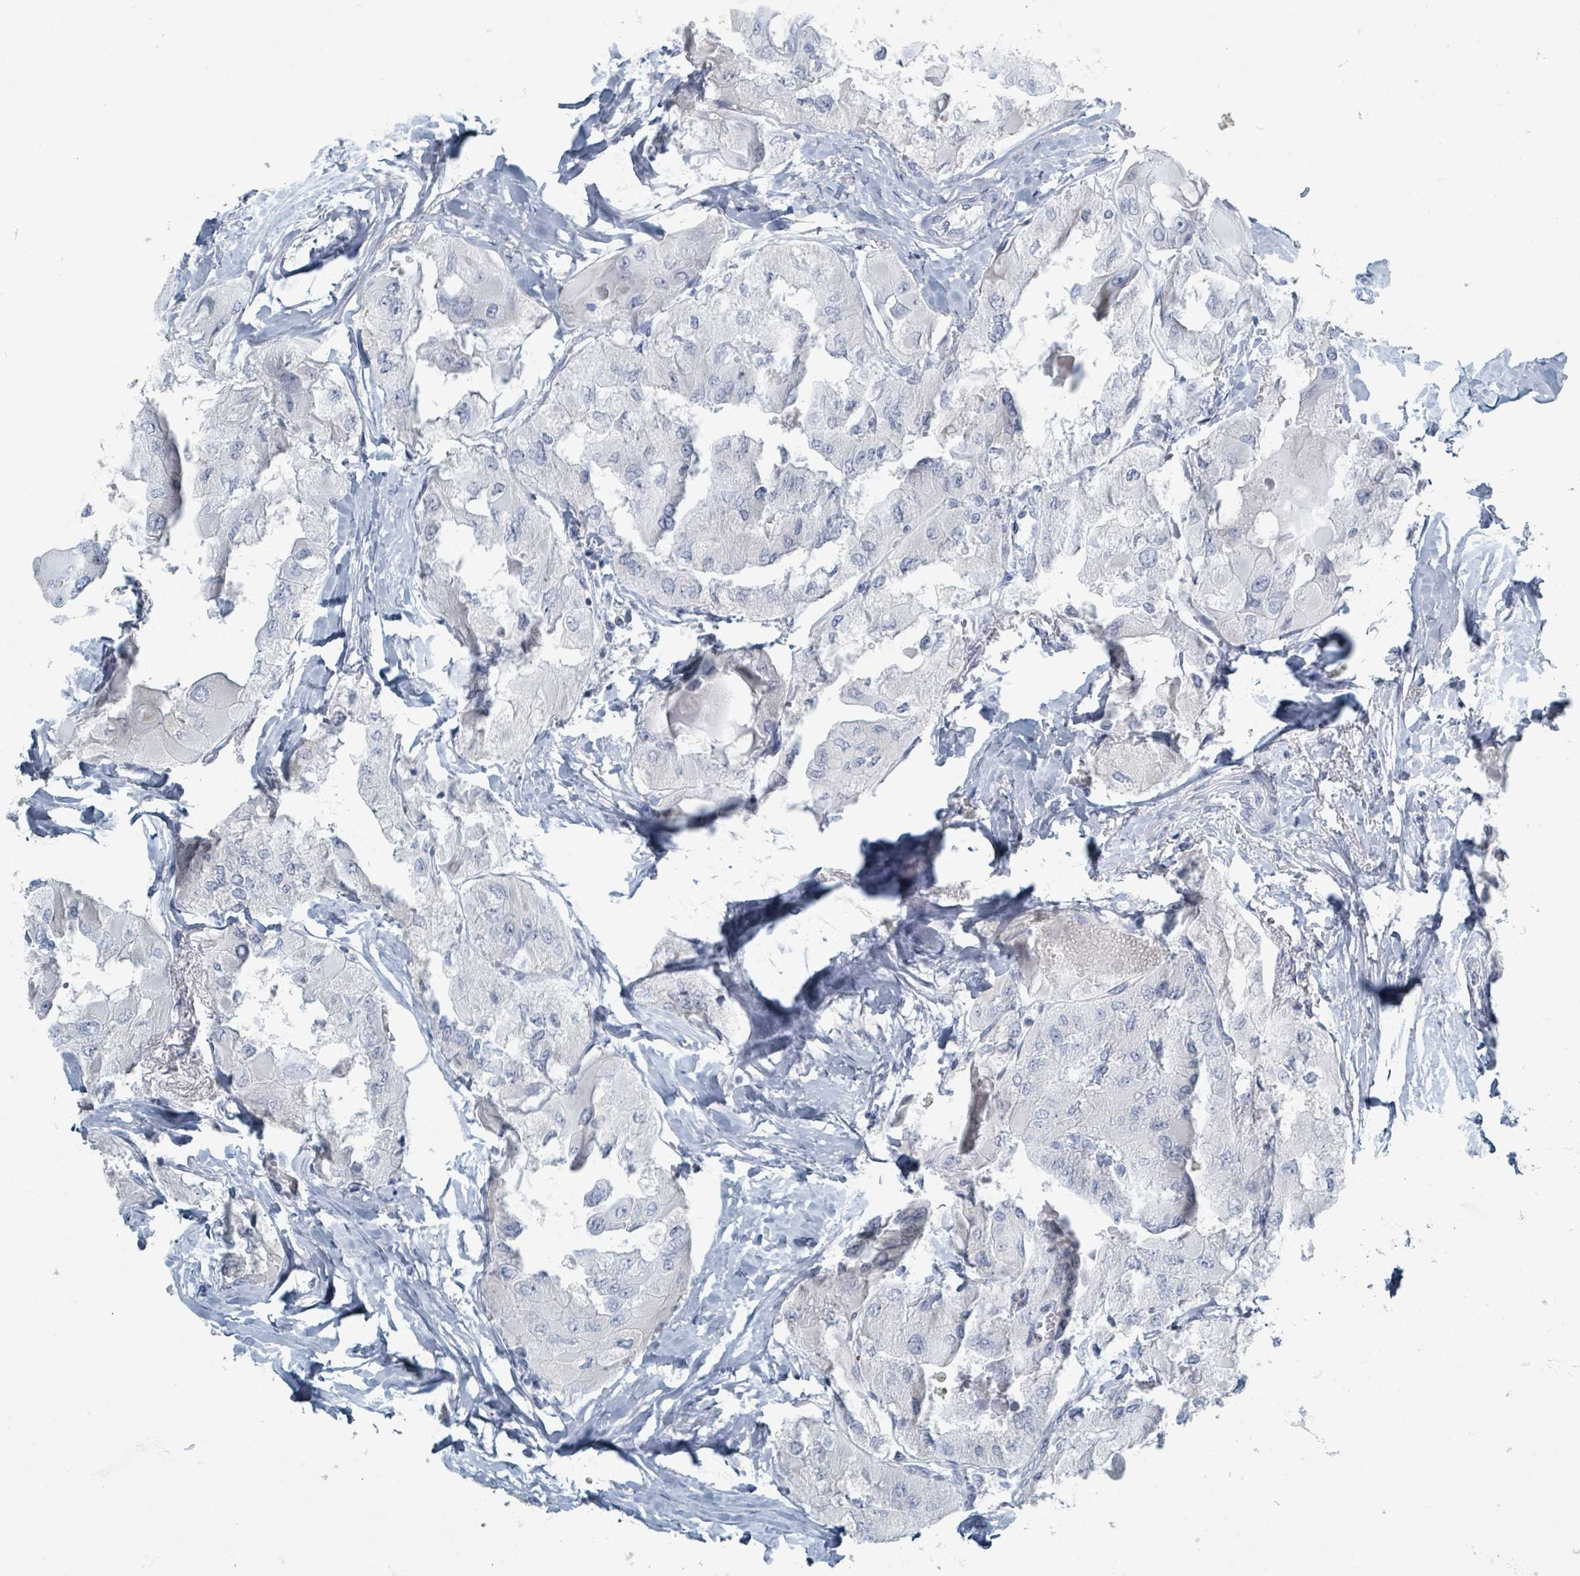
{"staining": {"intensity": "negative", "quantity": "none", "location": "none"}, "tissue": "thyroid cancer", "cell_type": "Tumor cells", "image_type": "cancer", "snomed": [{"axis": "morphology", "description": "Normal tissue, NOS"}, {"axis": "morphology", "description": "Papillary adenocarcinoma, NOS"}, {"axis": "topography", "description": "Thyroid gland"}], "caption": "Tumor cells show no significant protein positivity in papillary adenocarcinoma (thyroid). The staining was performed using DAB (3,3'-diaminobenzidine) to visualize the protein expression in brown, while the nuclei were stained in blue with hematoxylin (Magnification: 20x).", "gene": "HEATR5A", "patient": {"sex": "female", "age": 59}}